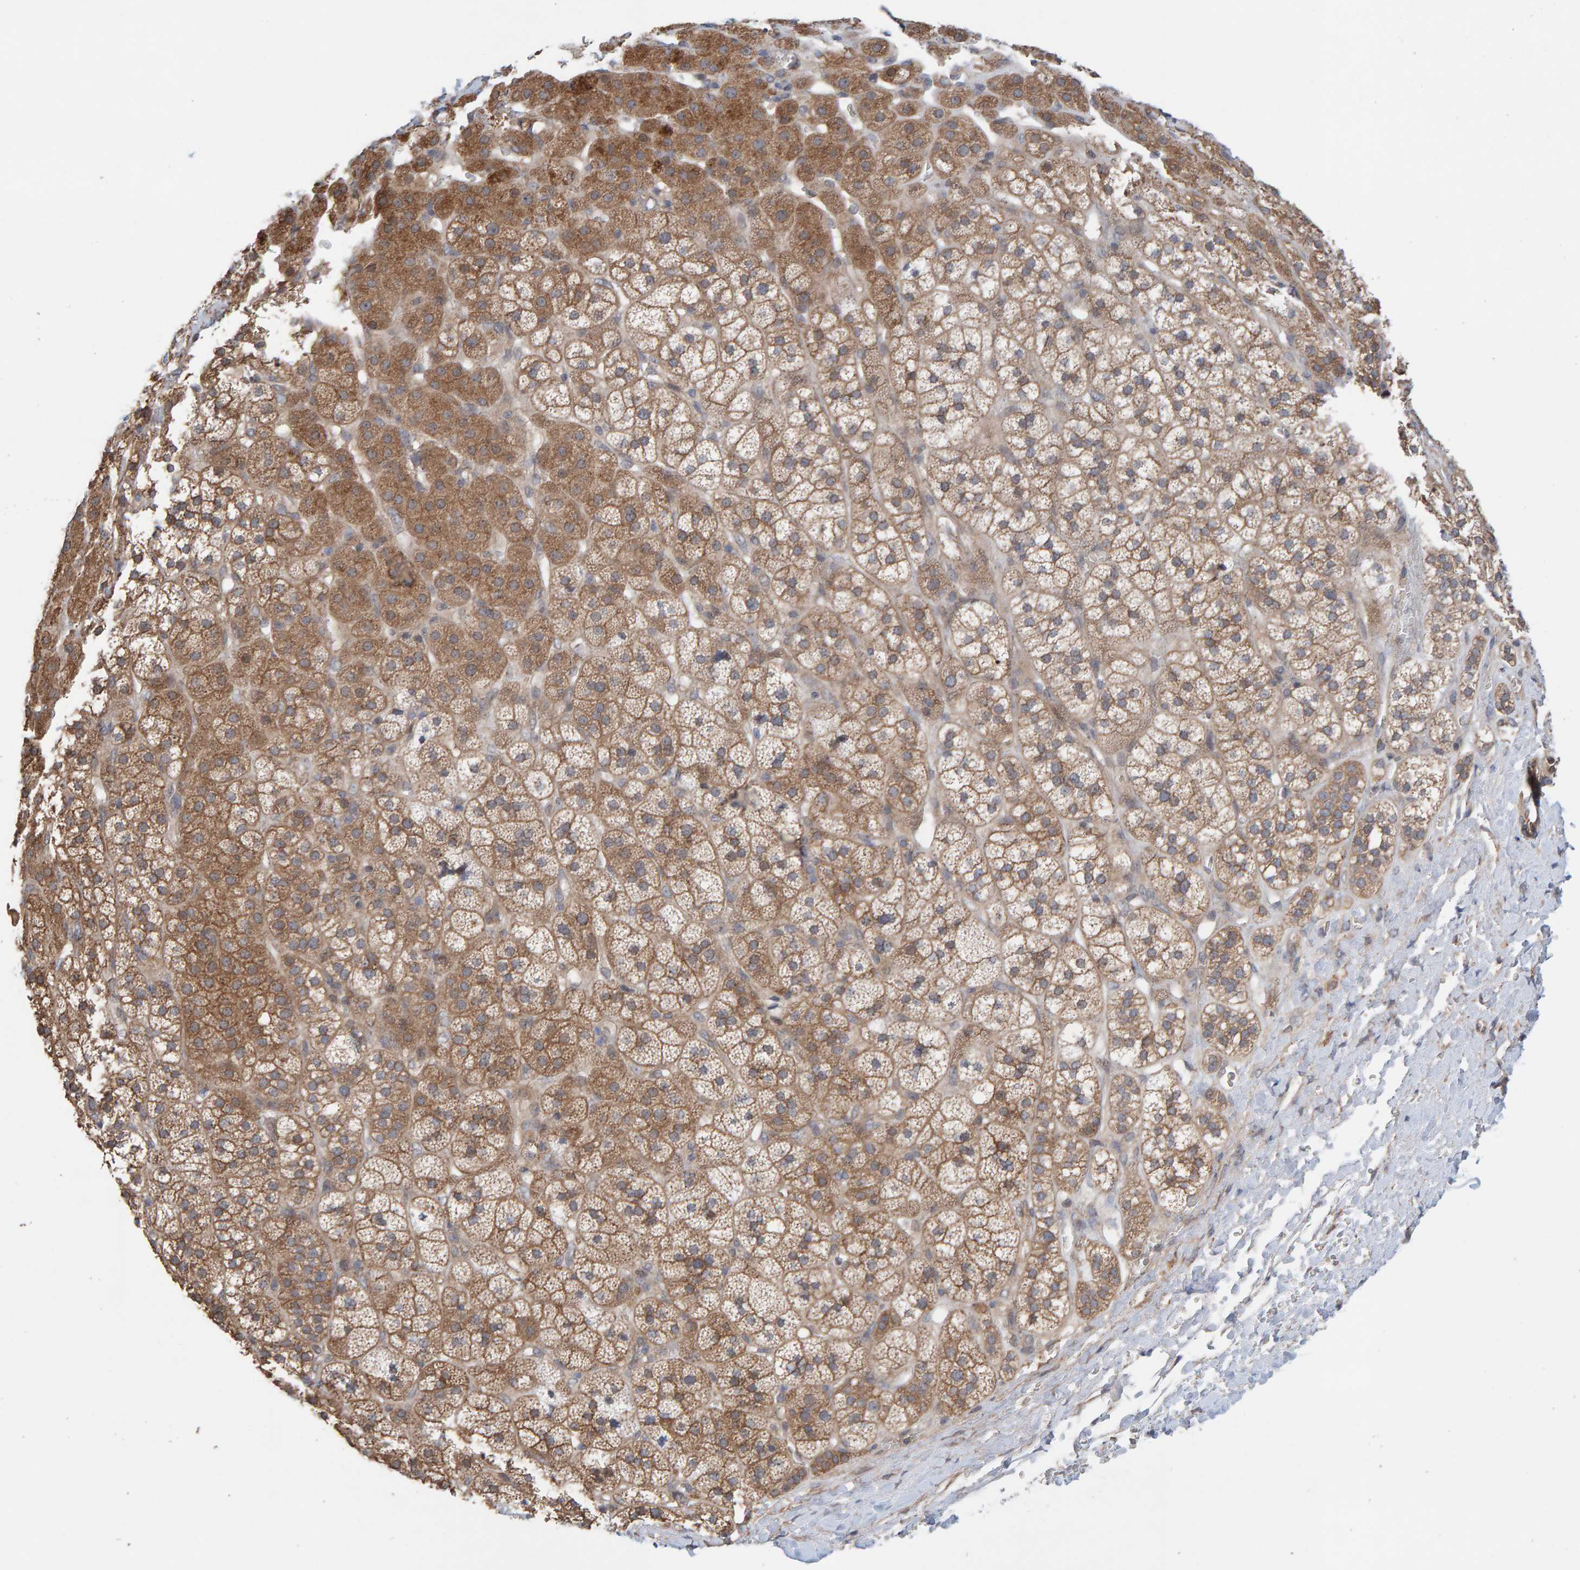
{"staining": {"intensity": "moderate", "quantity": ">75%", "location": "cytoplasmic/membranous"}, "tissue": "adrenal gland", "cell_type": "Glandular cells", "image_type": "normal", "snomed": [{"axis": "morphology", "description": "Normal tissue, NOS"}, {"axis": "topography", "description": "Adrenal gland"}], "caption": "Protein staining of unremarkable adrenal gland reveals moderate cytoplasmic/membranous expression in about >75% of glandular cells.", "gene": "LRSAM1", "patient": {"sex": "male", "age": 56}}